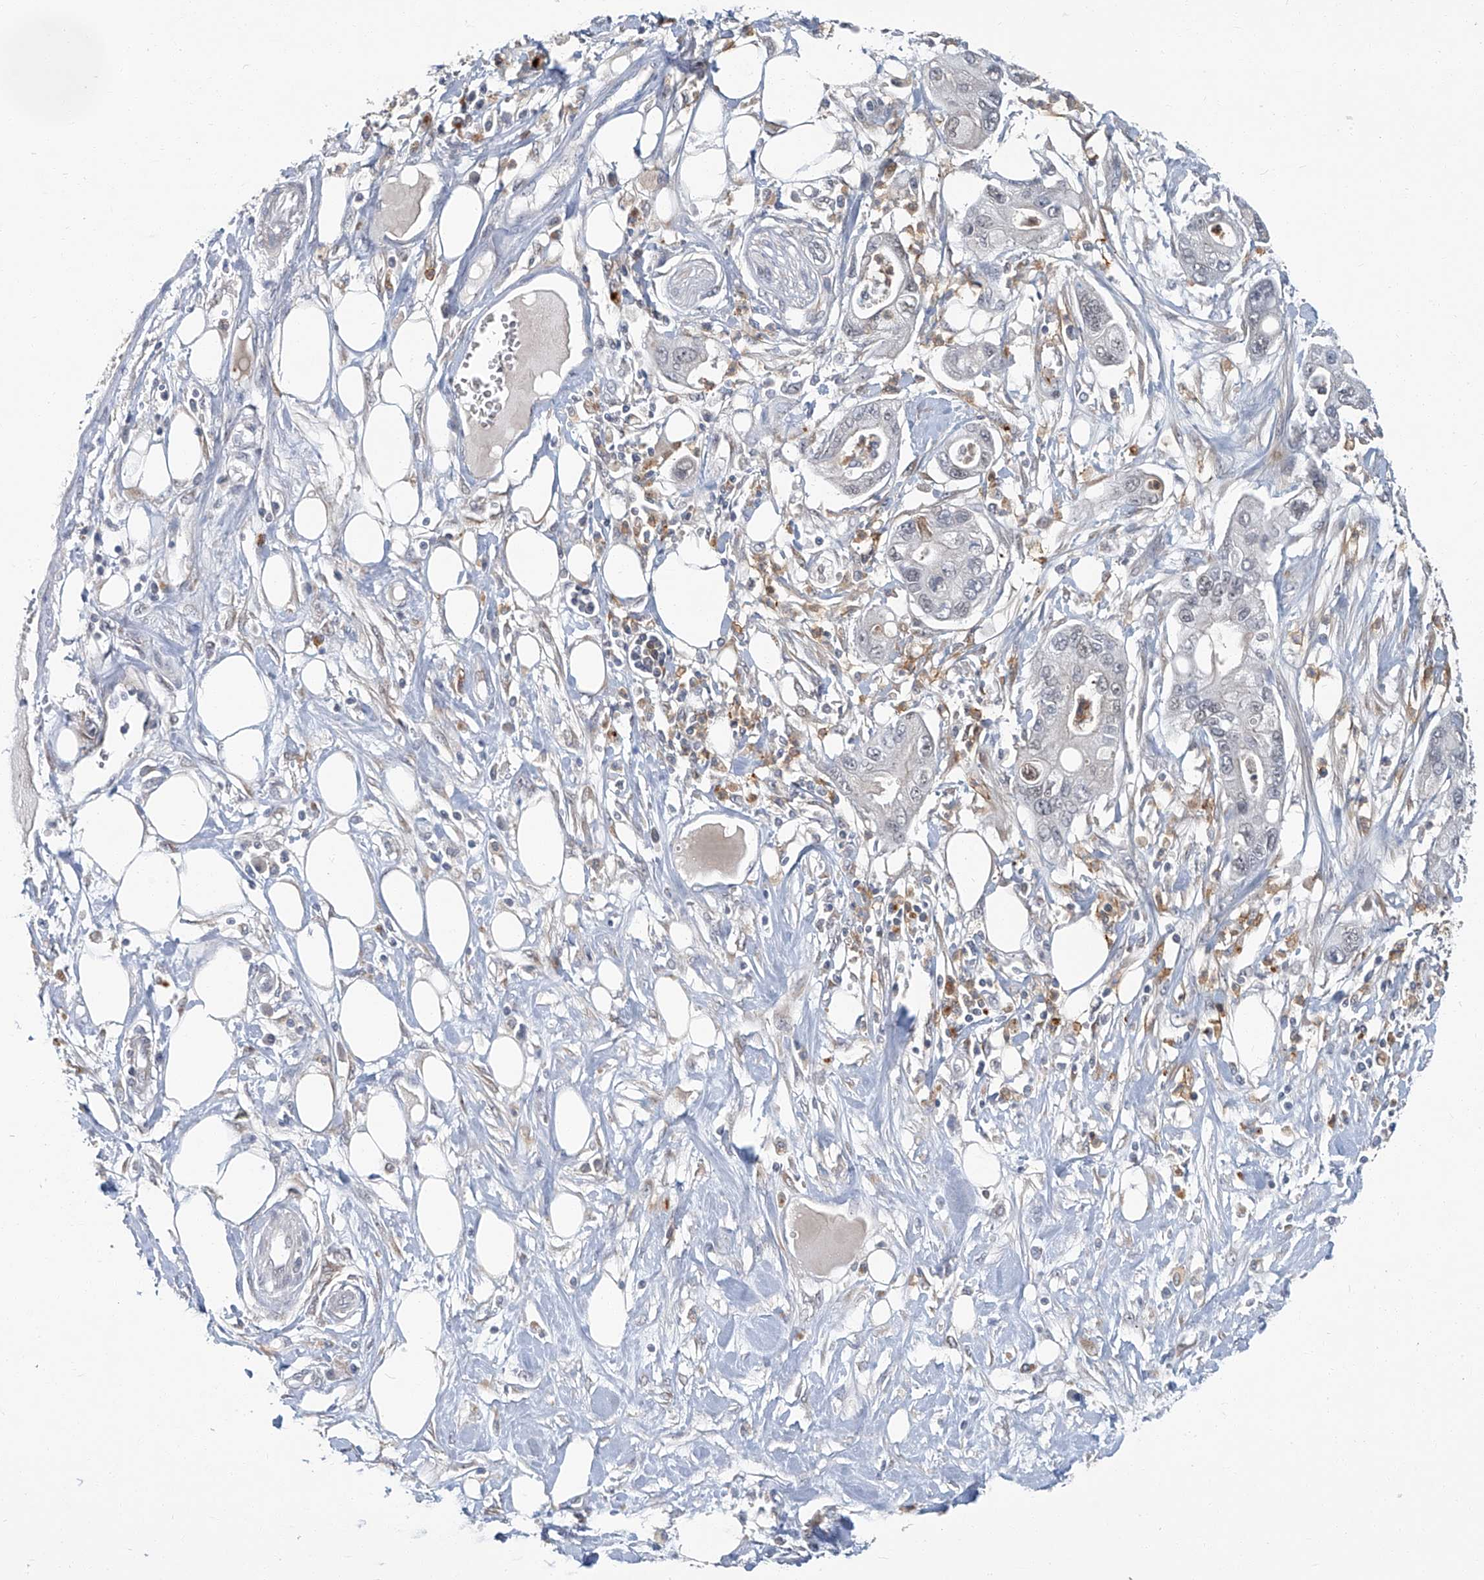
{"staining": {"intensity": "negative", "quantity": "none", "location": "none"}, "tissue": "pancreatic cancer", "cell_type": "Tumor cells", "image_type": "cancer", "snomed": [{"axis": "morphology", "description": "Adenocarcinoma, NOS"}, {"axis": "topography", "description": "Pancreas"}], "caption": "Immunohistochemistry micrograph of neoplastic tissue: pancreatic adenocarcinoma stained with DAB reveals no significant protein positivity in tumor cells. Brightfield microscopy of IHC stained with DAB (3,3'-diaminobenzidine) (brown) and hematoxylin (blue), captured at high magnification.", "gene": "AKNAD1", "patient": {"sex": "male", "age": 68}}